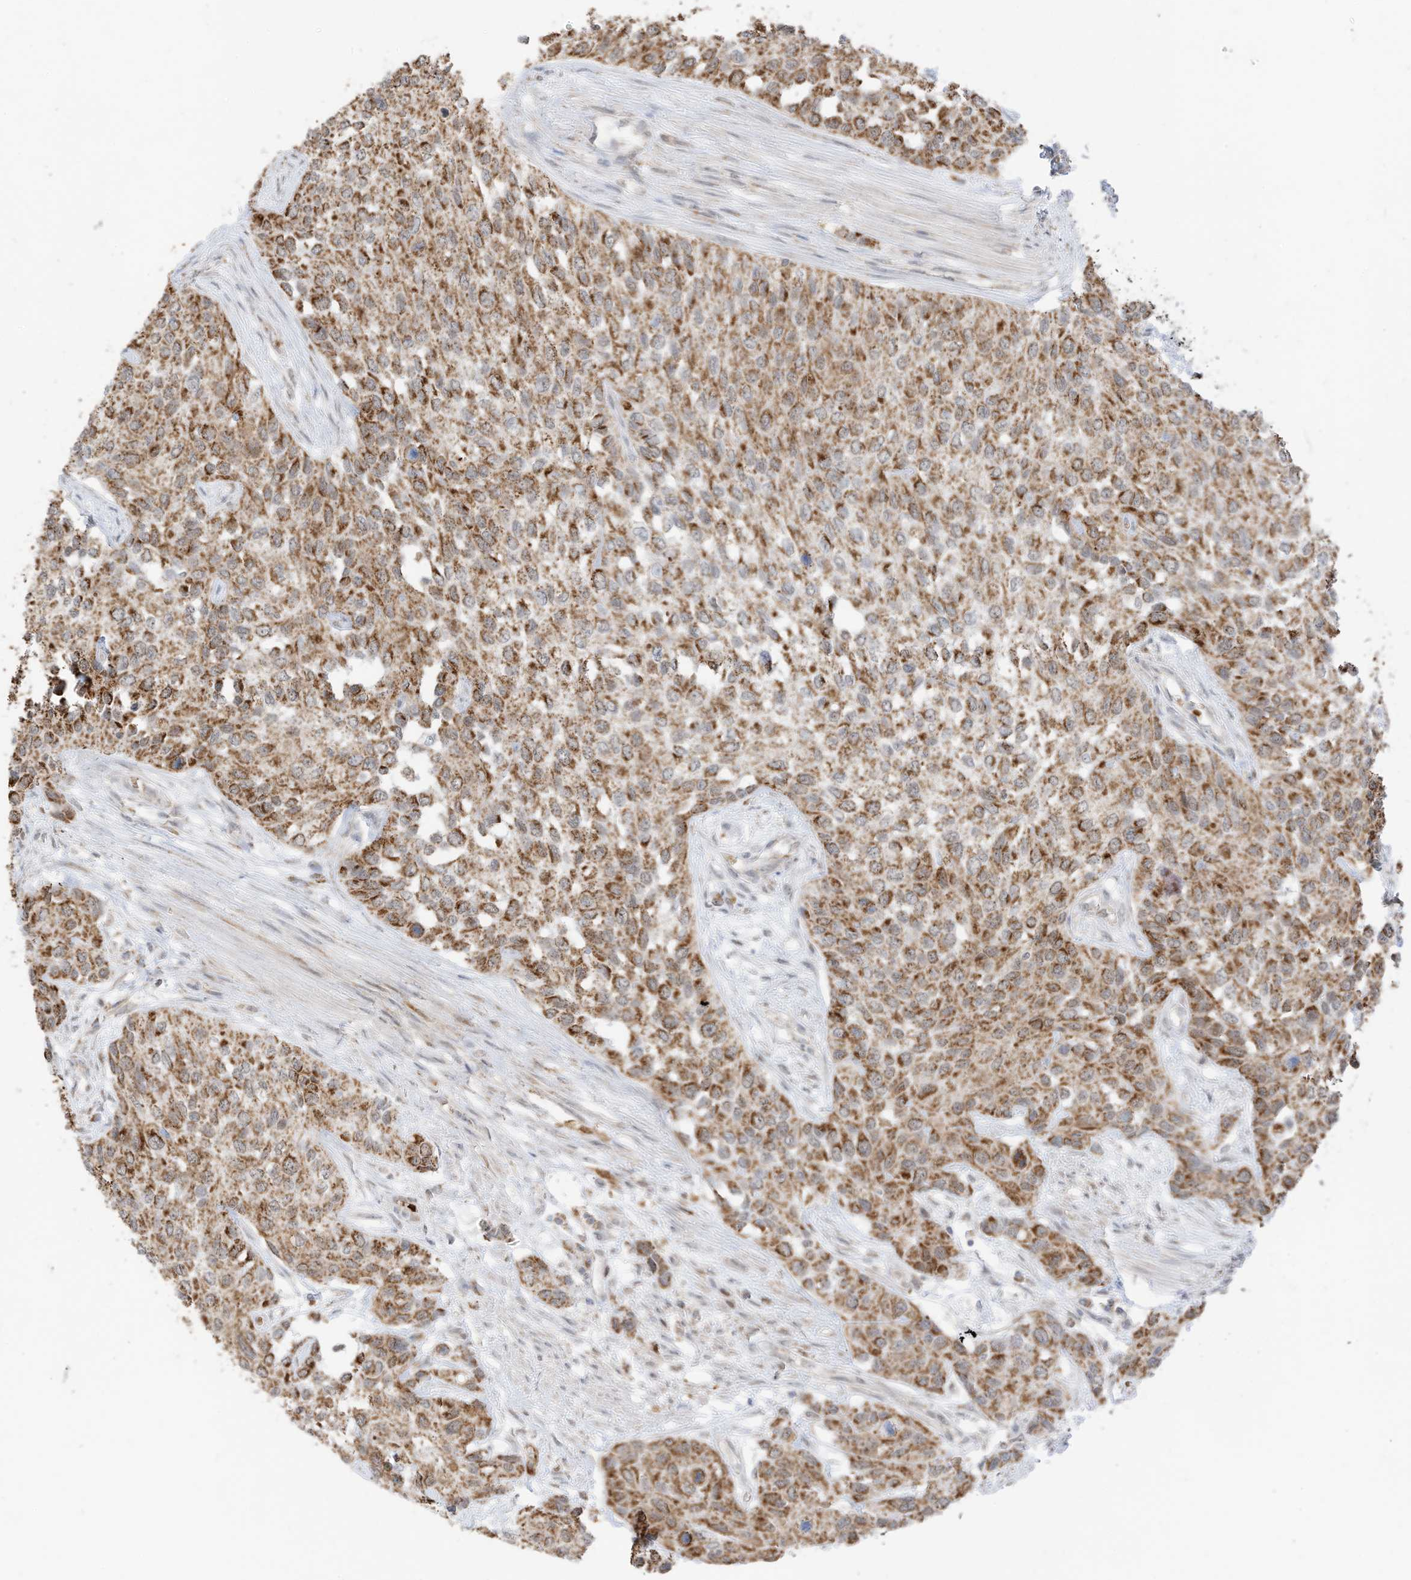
{"staining": {"intensity": "moderate", "quantity": ">75%", "location": "cytoplasmic/membranous"}, "tissue": "urothelial cancer", "cell_type": "Tumor cells", "image_type": "cancer", "snomed": [{"axis": "morphology", "description": "Normal tissue, NOS"}, {"axis": "morphology", "description": "Urothelial carcinoma, High grade"}, {"axis": "topography", "description": "Vascular tissue"}, {"axis": "topography", "description": "Urinary bladder"}], "caption": "Urothelial cancer stained for a protein shows moderate cytoplasmic/membranous positivity in tumor cells.", "gene": "MTUS2", "patient": {"sex": "female", "age": 56}}